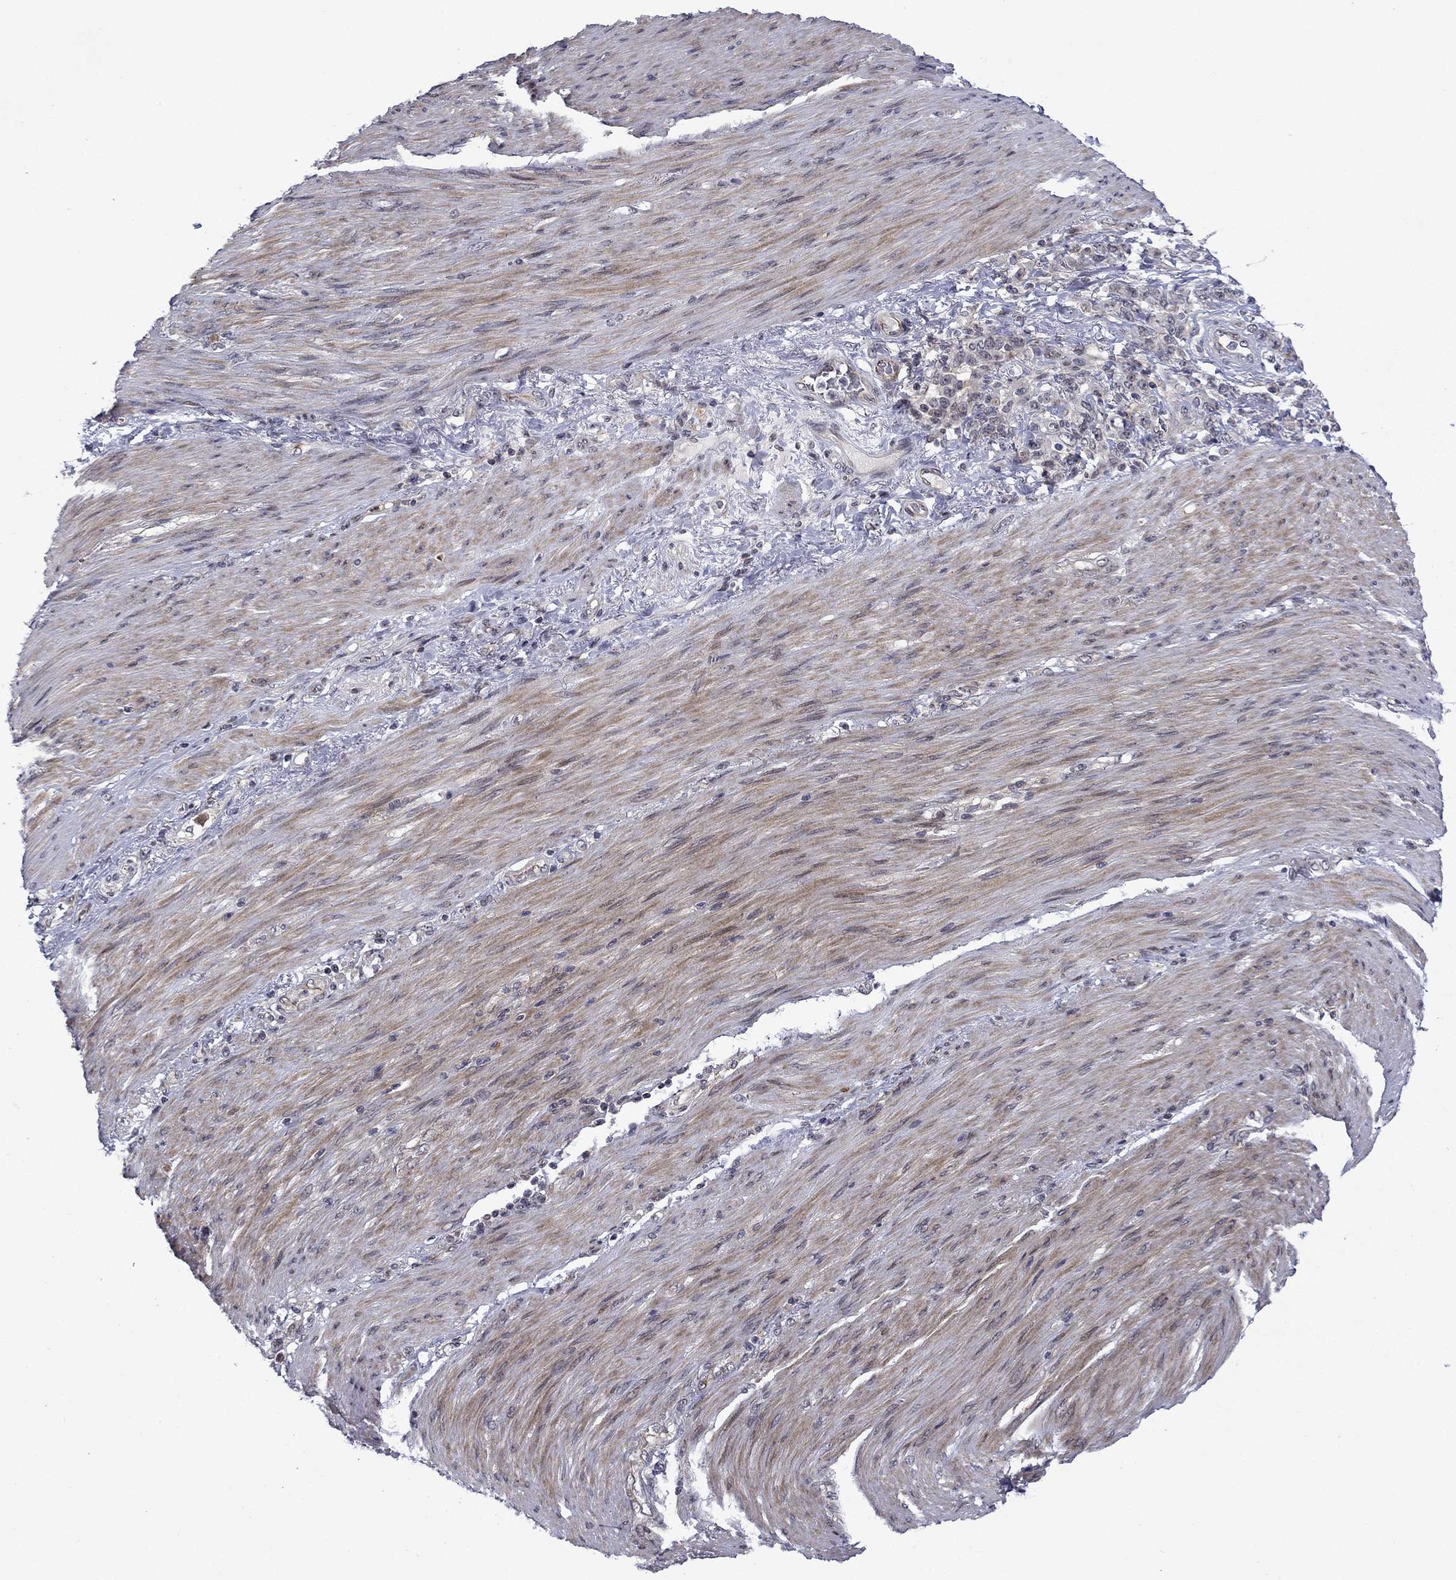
{"staining": {"intensity": "negative", "quantity": "none", "location": "none"}, "tissue": "stomach cancer", "cell_type": "Tumor cells", "image_type": "cancer", "snomed": [{"axis": "morphology", "description": "Normal tissue, NOS"}, {"axis": "morphology", "description": "Adenocarcinoma, NOS"}, {"axis": "topography", "description": "Stomach"}], "caption": "The micrograph displays no staining of tumor cells in stomach adenocarcinoma.", "gene": "B3GAT1", "patient": {"sex": "female", "age": 79}}